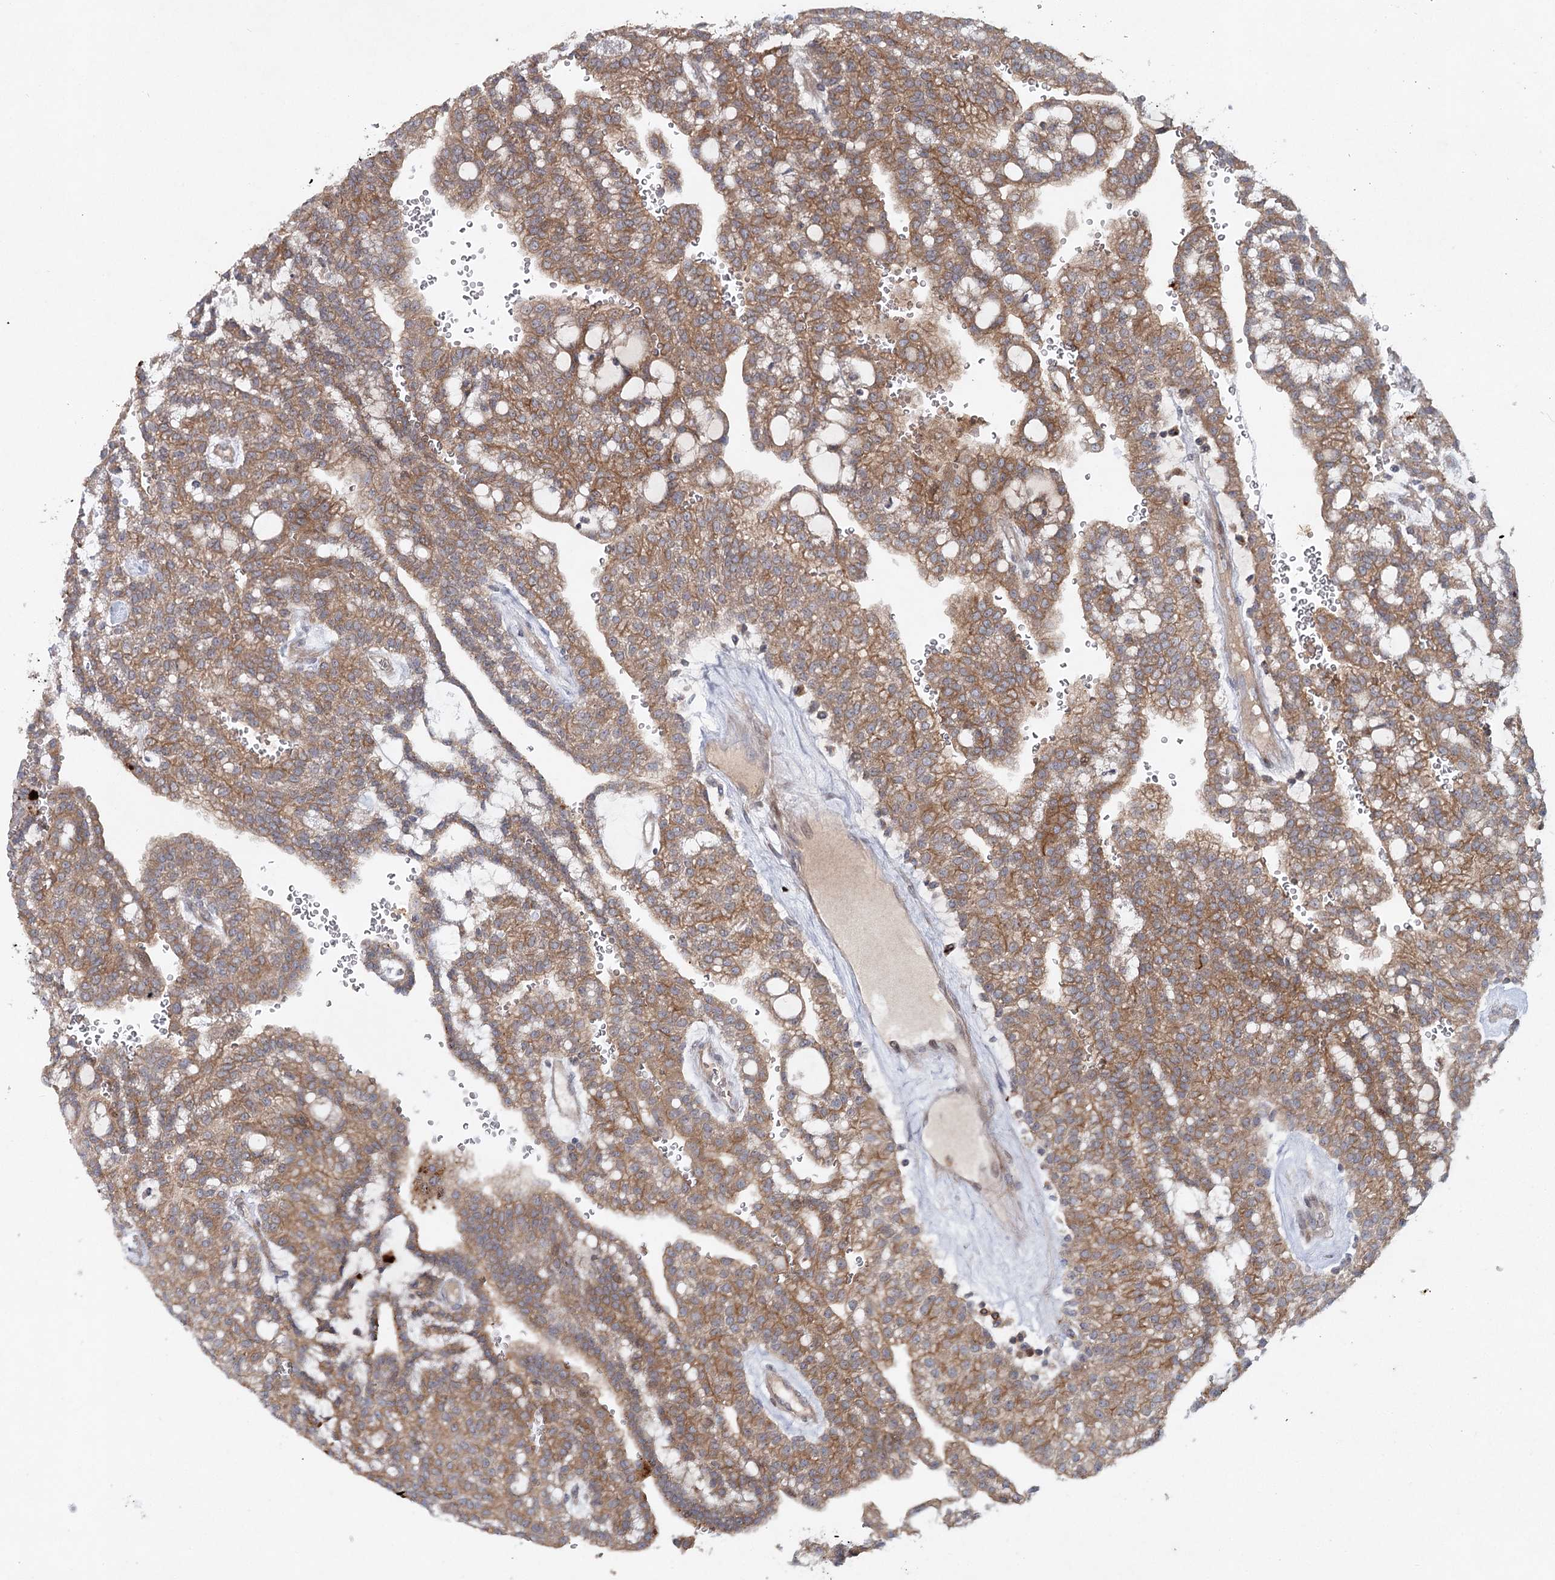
{"staining": {"intensity": "moderate", "quantity": ">75%", "location": "cytoplasmic/membranous"}, "tissue": "renal cancer", "cell_type": "Tumor cells", "image_type": "cancer", "snomed": [{"axis": "morphology", "description": "Adenocarcinoma, NOS"}, {"axis": "topography", "description": "Kidney"}], "caption": "Brown immunohistochemical staining in human renal adenocarcinoma exhibits moderate cytoplasmic/membranous expression in about >75% of tumor cells.", "gene": "MAP3K13", "patient": {"sex": "male", "age": 63}}